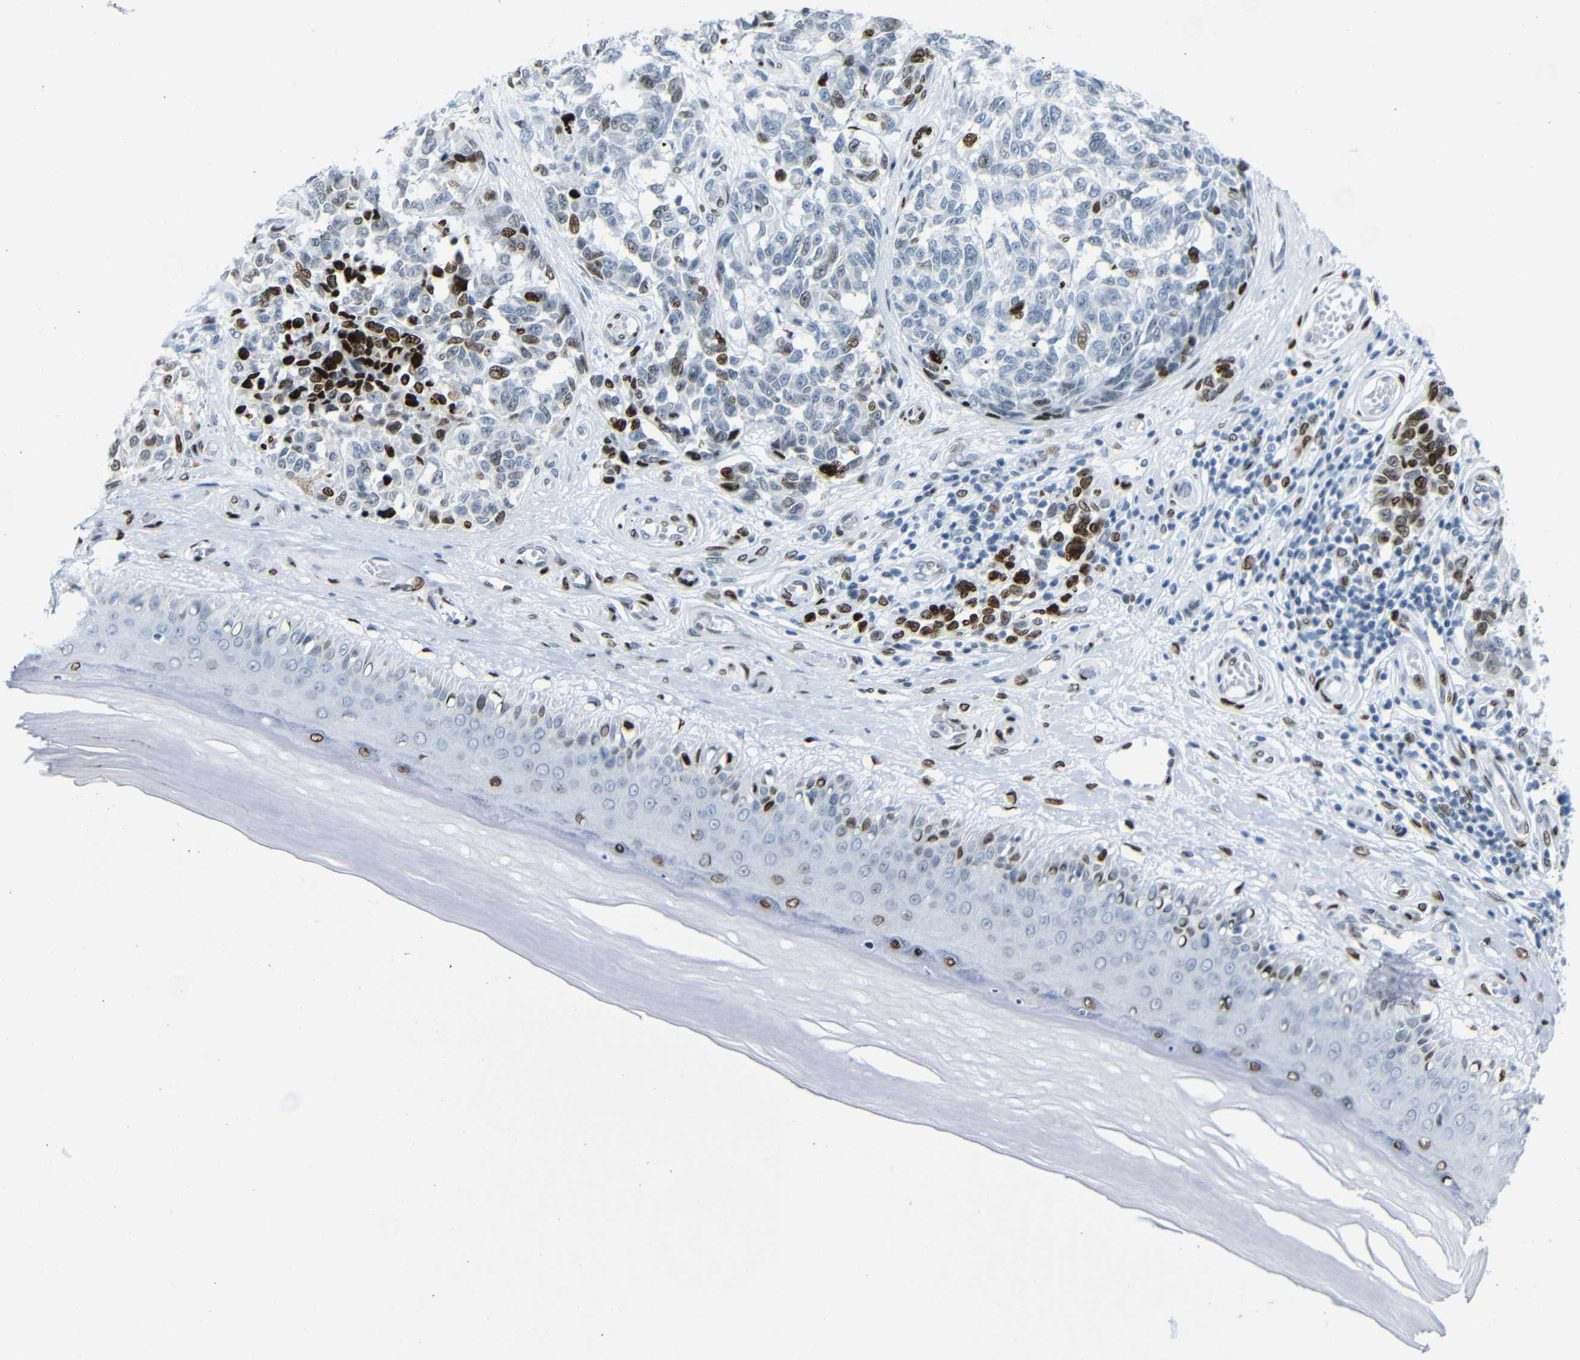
{"staining": {"intensity": "strong", "quantity": ">75%", "location": "nuclear"}, "tissue": "melanoma", "cell_type": "Tumor cells", "image_type": "cancer", "snomed": [{"axis": "morphology", "description": "Malignant melanoma, NOS"}, {"axis": "topography", "description": "Skin"}], "caption": "Tumor cells demonstrate high levels of strong nuclear staining in approximately >75% of cells in malignant melanoma.", "gene": "NPIPB15", "patient": {"sex": "female", "age": 64}}